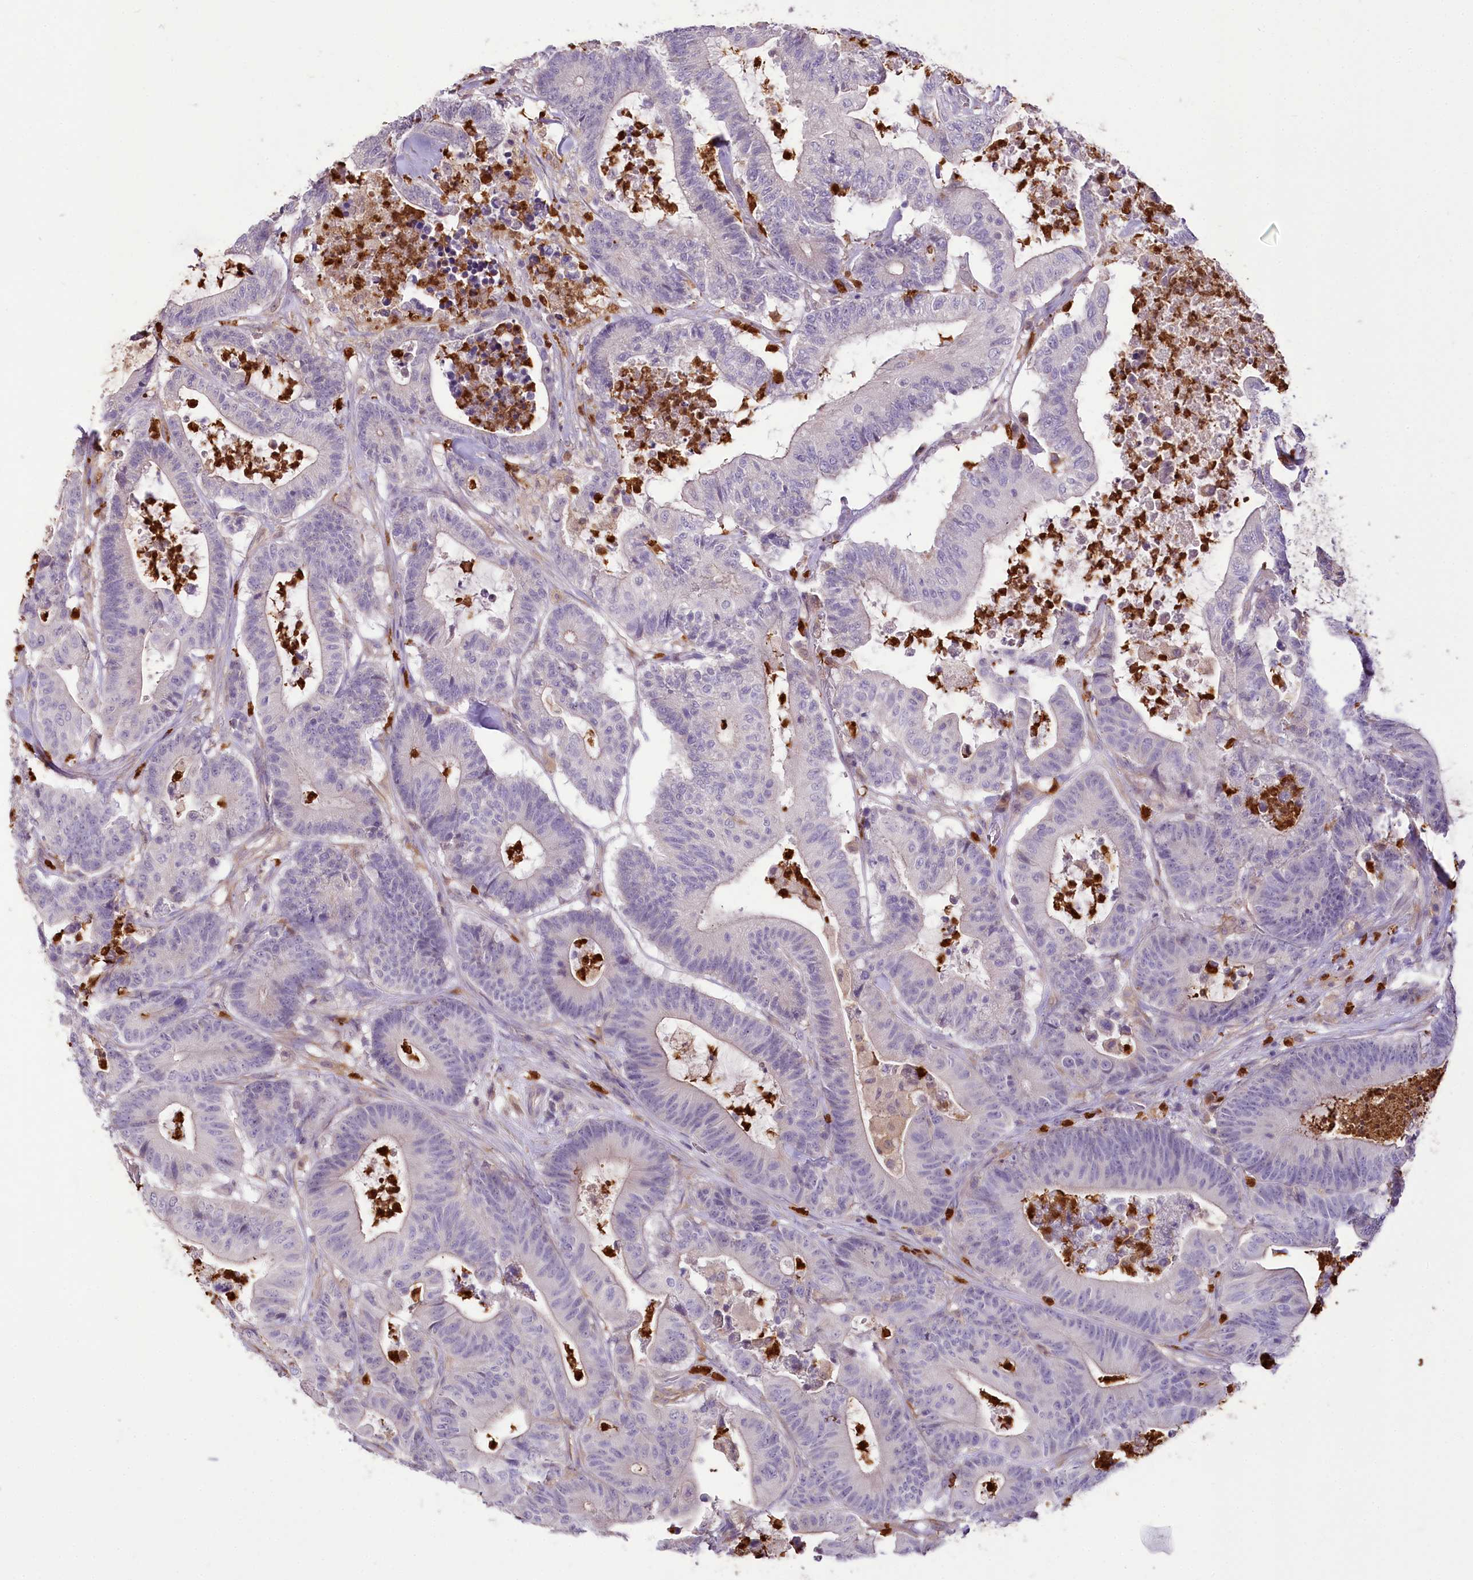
{"staining": {"intensity": "negative", "quantity": "none", "location": "none"}, "tissue": "colorectal cancer", "cell_type": "Tumor cells", "image_type": "cancer", "snomed": [{"axis": "morphology", "description": "Adenocarcinoma, NOS"}, {"axis": "topography", "description": "Colon"}], "caption": "Immunohistochemical staining of human colorectal cancer (adenocarcinoma) shows no significant positivity in tumor cells.", "gene": "DPYD", "patient": {"sex": "female", "age": 84}}